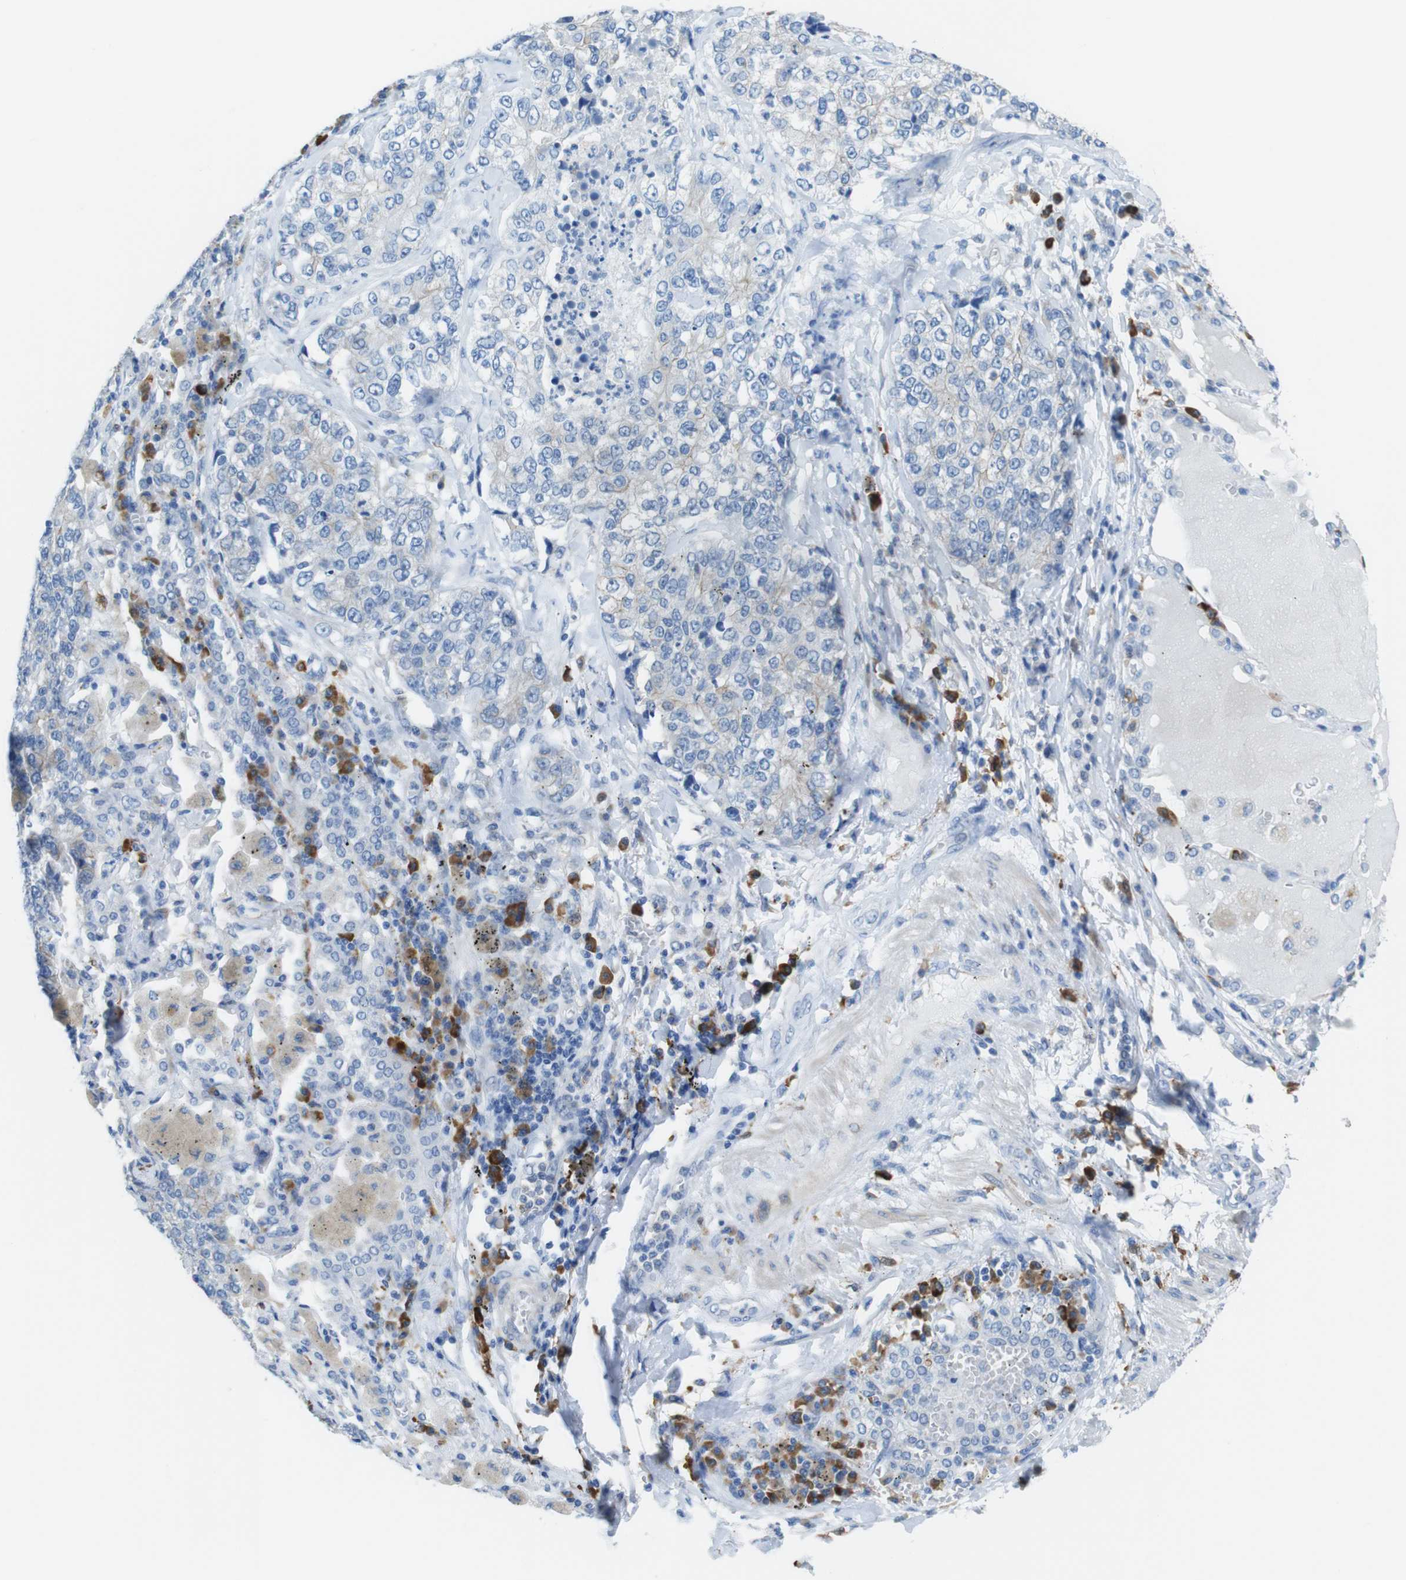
{"staining": {"intensity": "negative", "quantity": "none", "location": "none"}, "tissue": "lung cancer", "cell_type": "Tumor cells", "image_type": "cancer", "snomed": [{"axis": "morphology", "description": "Adenocarcinoma, NOS"}, {"axis": "topography", "description": "Lung"}], "caption": "High power microscopy photomicrograph of an immunohistochemistry micrograph of lung adenocarcinoma, revealing no significant staining in tumor cells.", "gene": "CLMN", "patient": {"sex": "male", "age": 49}}